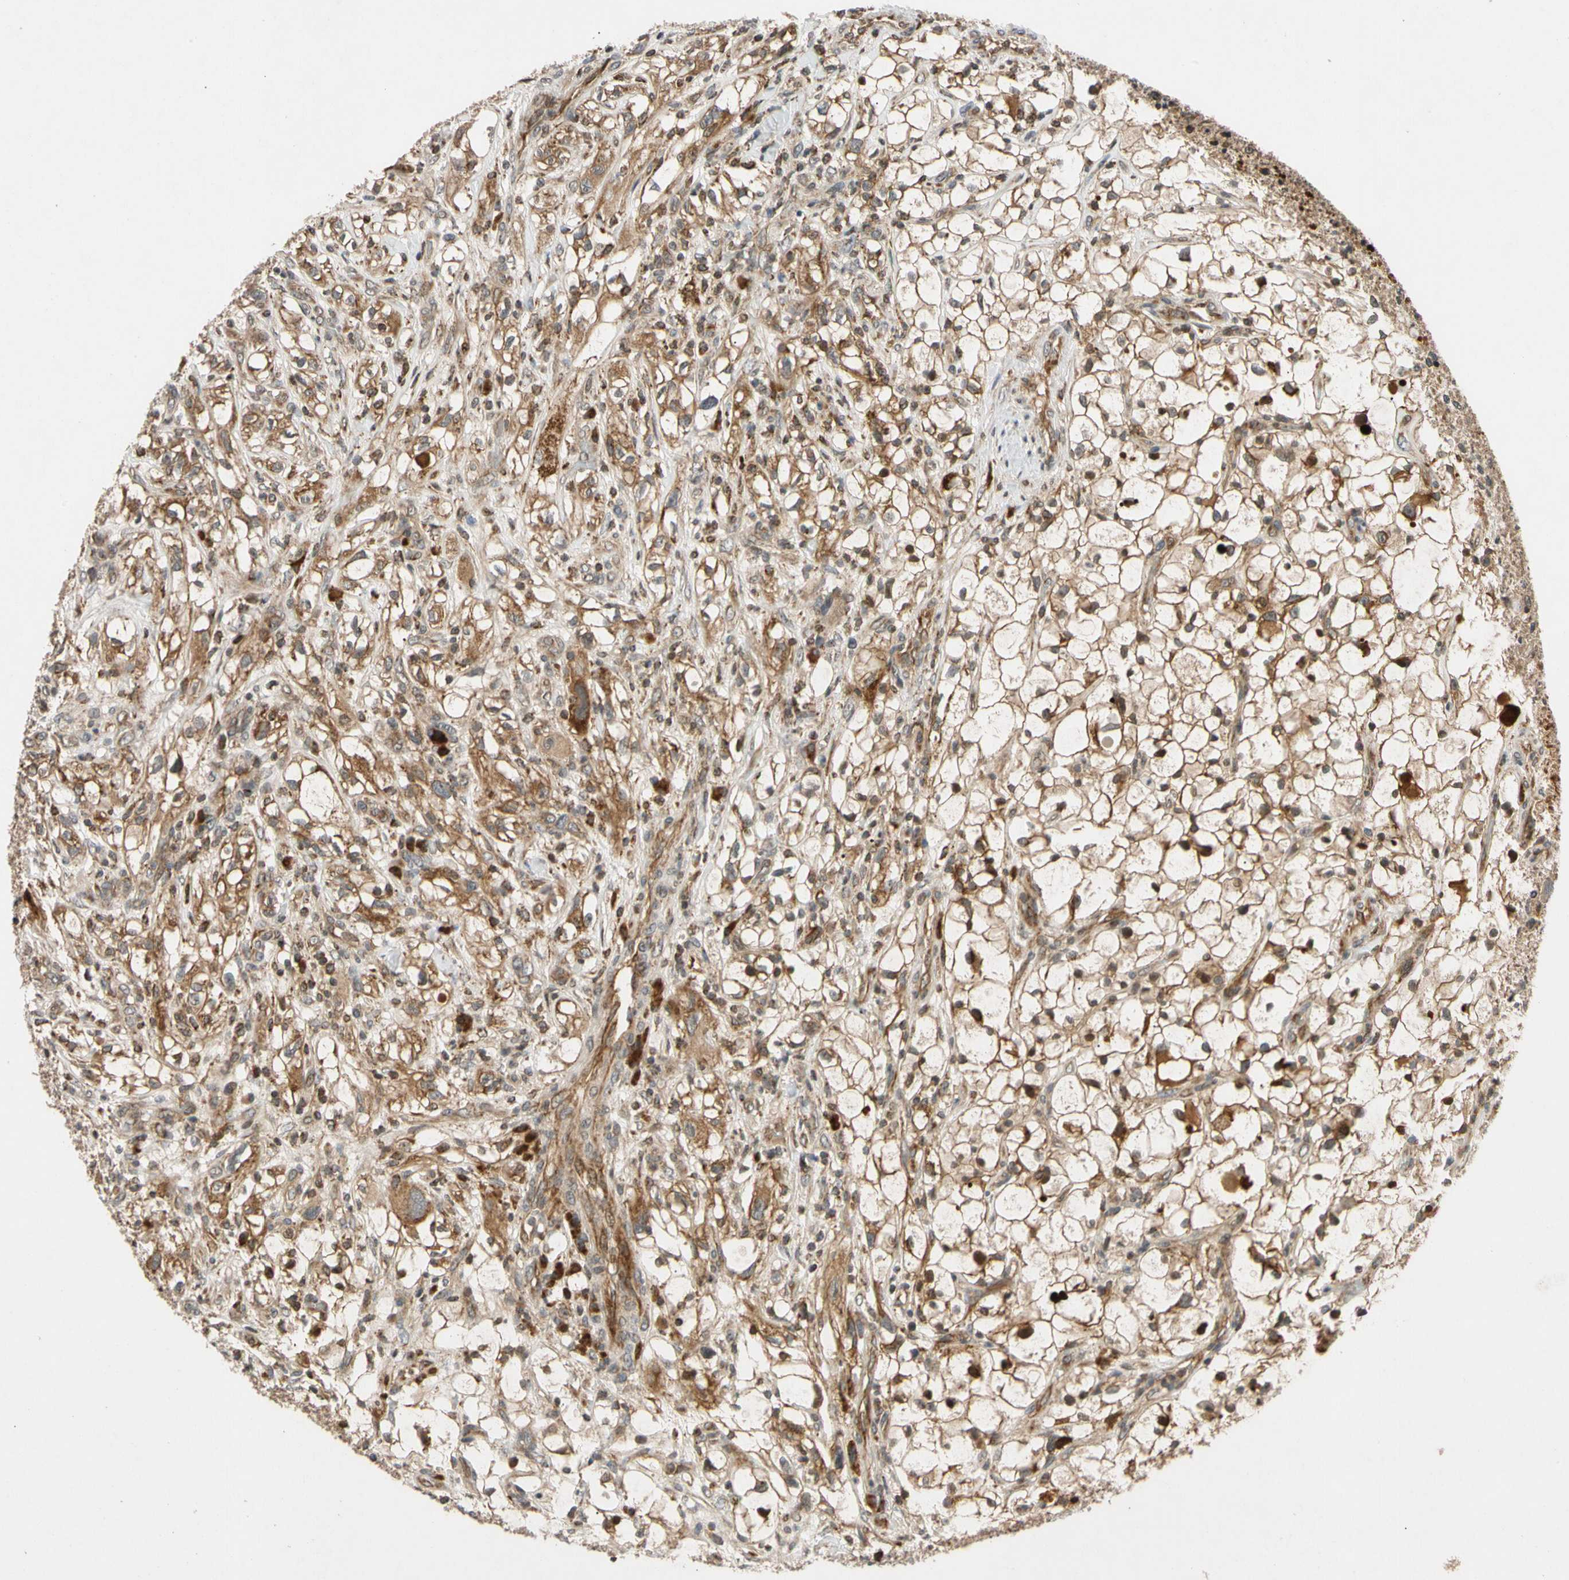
{"staining": {"intensity": "moderate", "quantity": ">75%", "location": "cytoplasmic/membranous,nuclear"}, "tissue": "renal cancer", "cell_type": "Tumor cells", "image_type": "cancer", "snomed": [{"axis": "morphology", "description": "Adenocarcinoma, NOS"}, {"axis": "topography", "description": "Kidney"}], "caption": "A brown stain labels moderate cytoplasmic/membranous and nuclear staining of a protein in renal cancer (adenocarcinoma) tumor cells. The protein of interest is shown in brown color, while the nuclei are stained blue.", "gene": "MRPS22", "patient": {"sex": "female", "age": 60}}